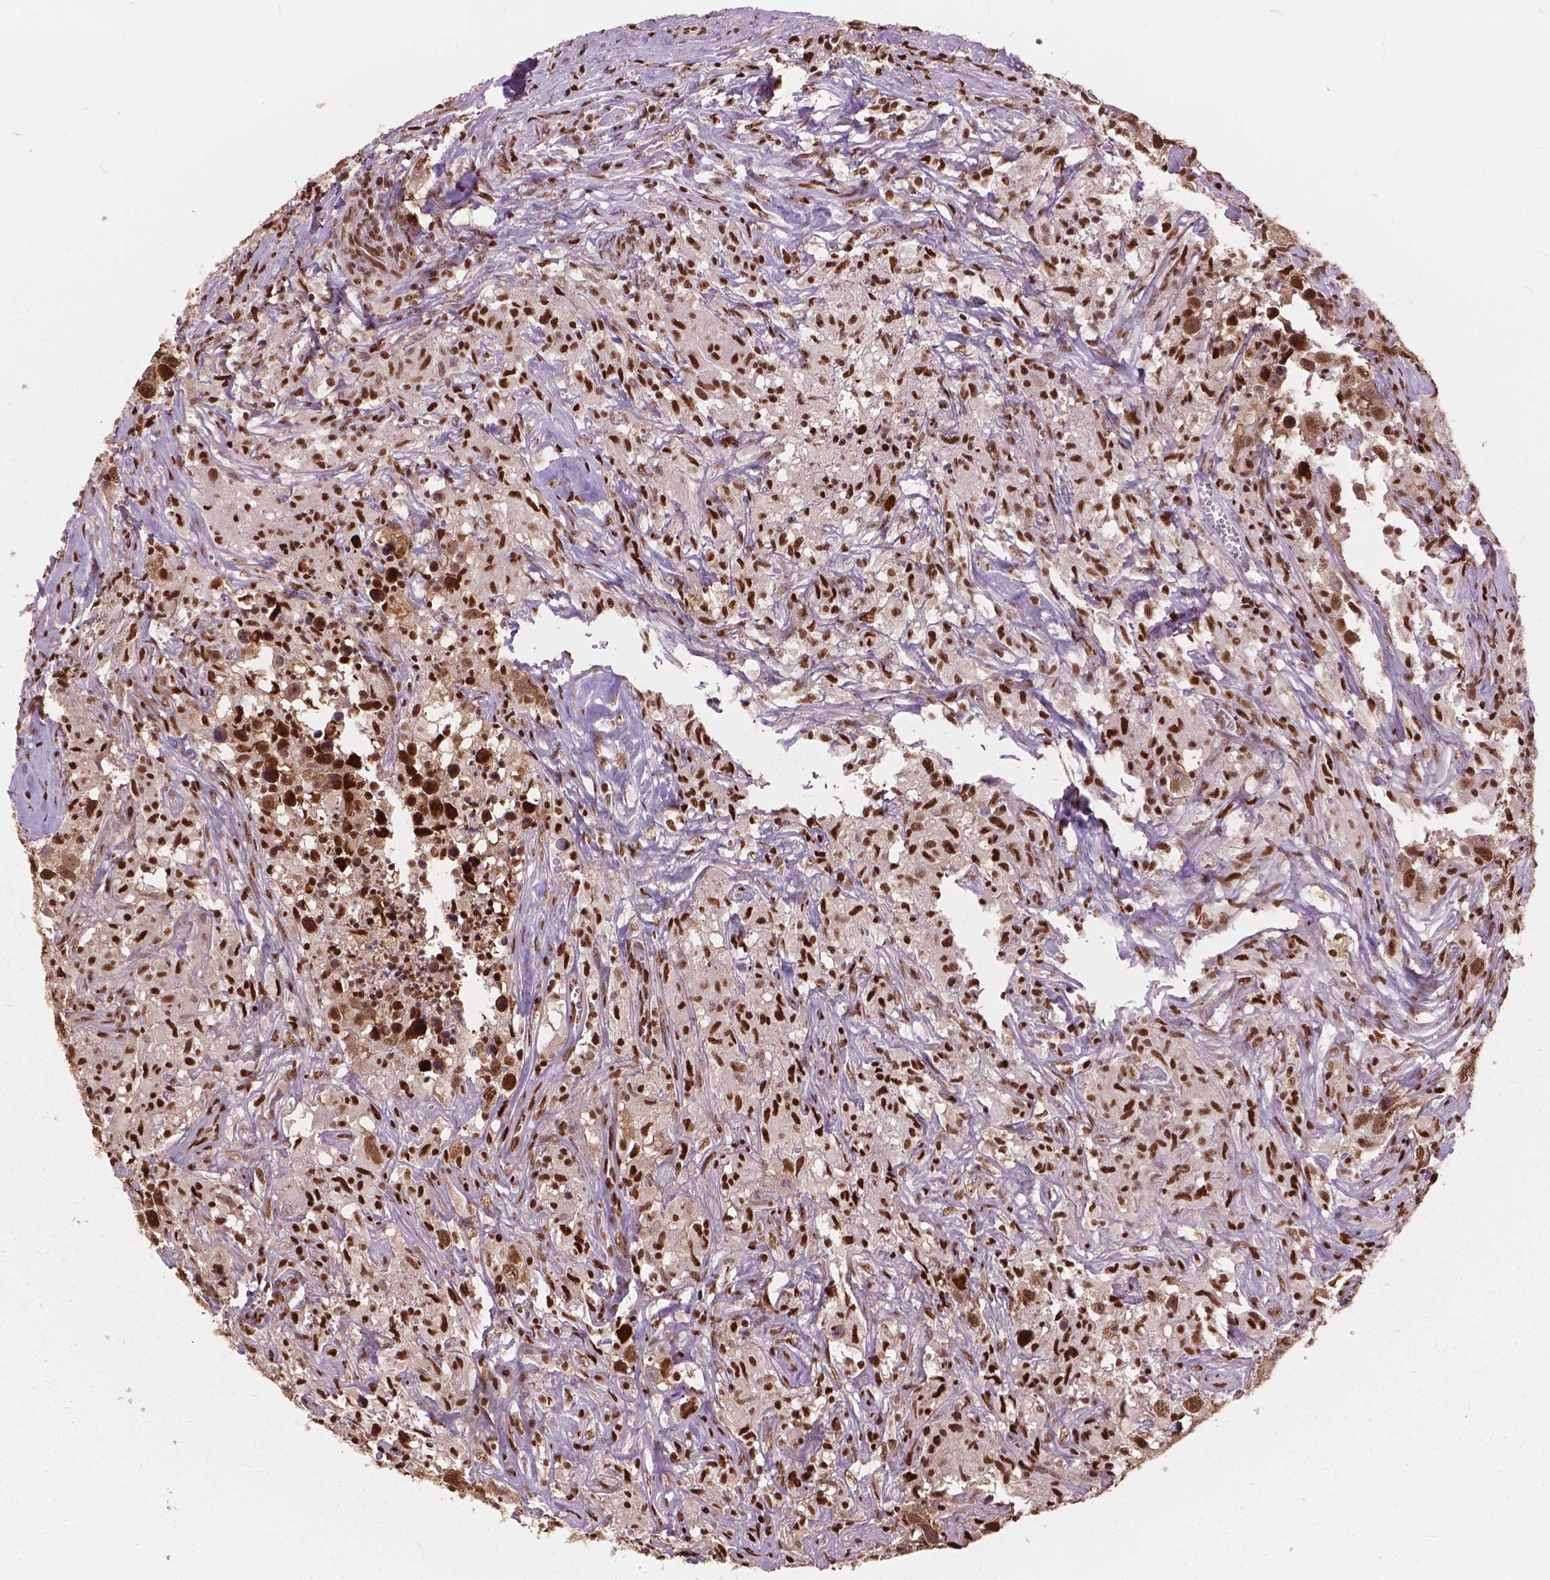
{"staining": {"intensity": "strong", "quantity": ">75%", "location": "nuclear"}, "tissue": "testis cancer", "cell_type": "Tumor cells", "image_type": "cancer", "snomed": [{"axis": "morphology", "description": "Seminoma, NOS"}, {"axis": "topography", "description": "Testis"}], "caption": "There is high levels of strong nuclear positivity in tumor cells of testis cancer (seminoma), as demonstrated by immunohistochemical staining (brown color).", "gene": "ANP32B", "patient": {"sex": "male", "age": 49}}